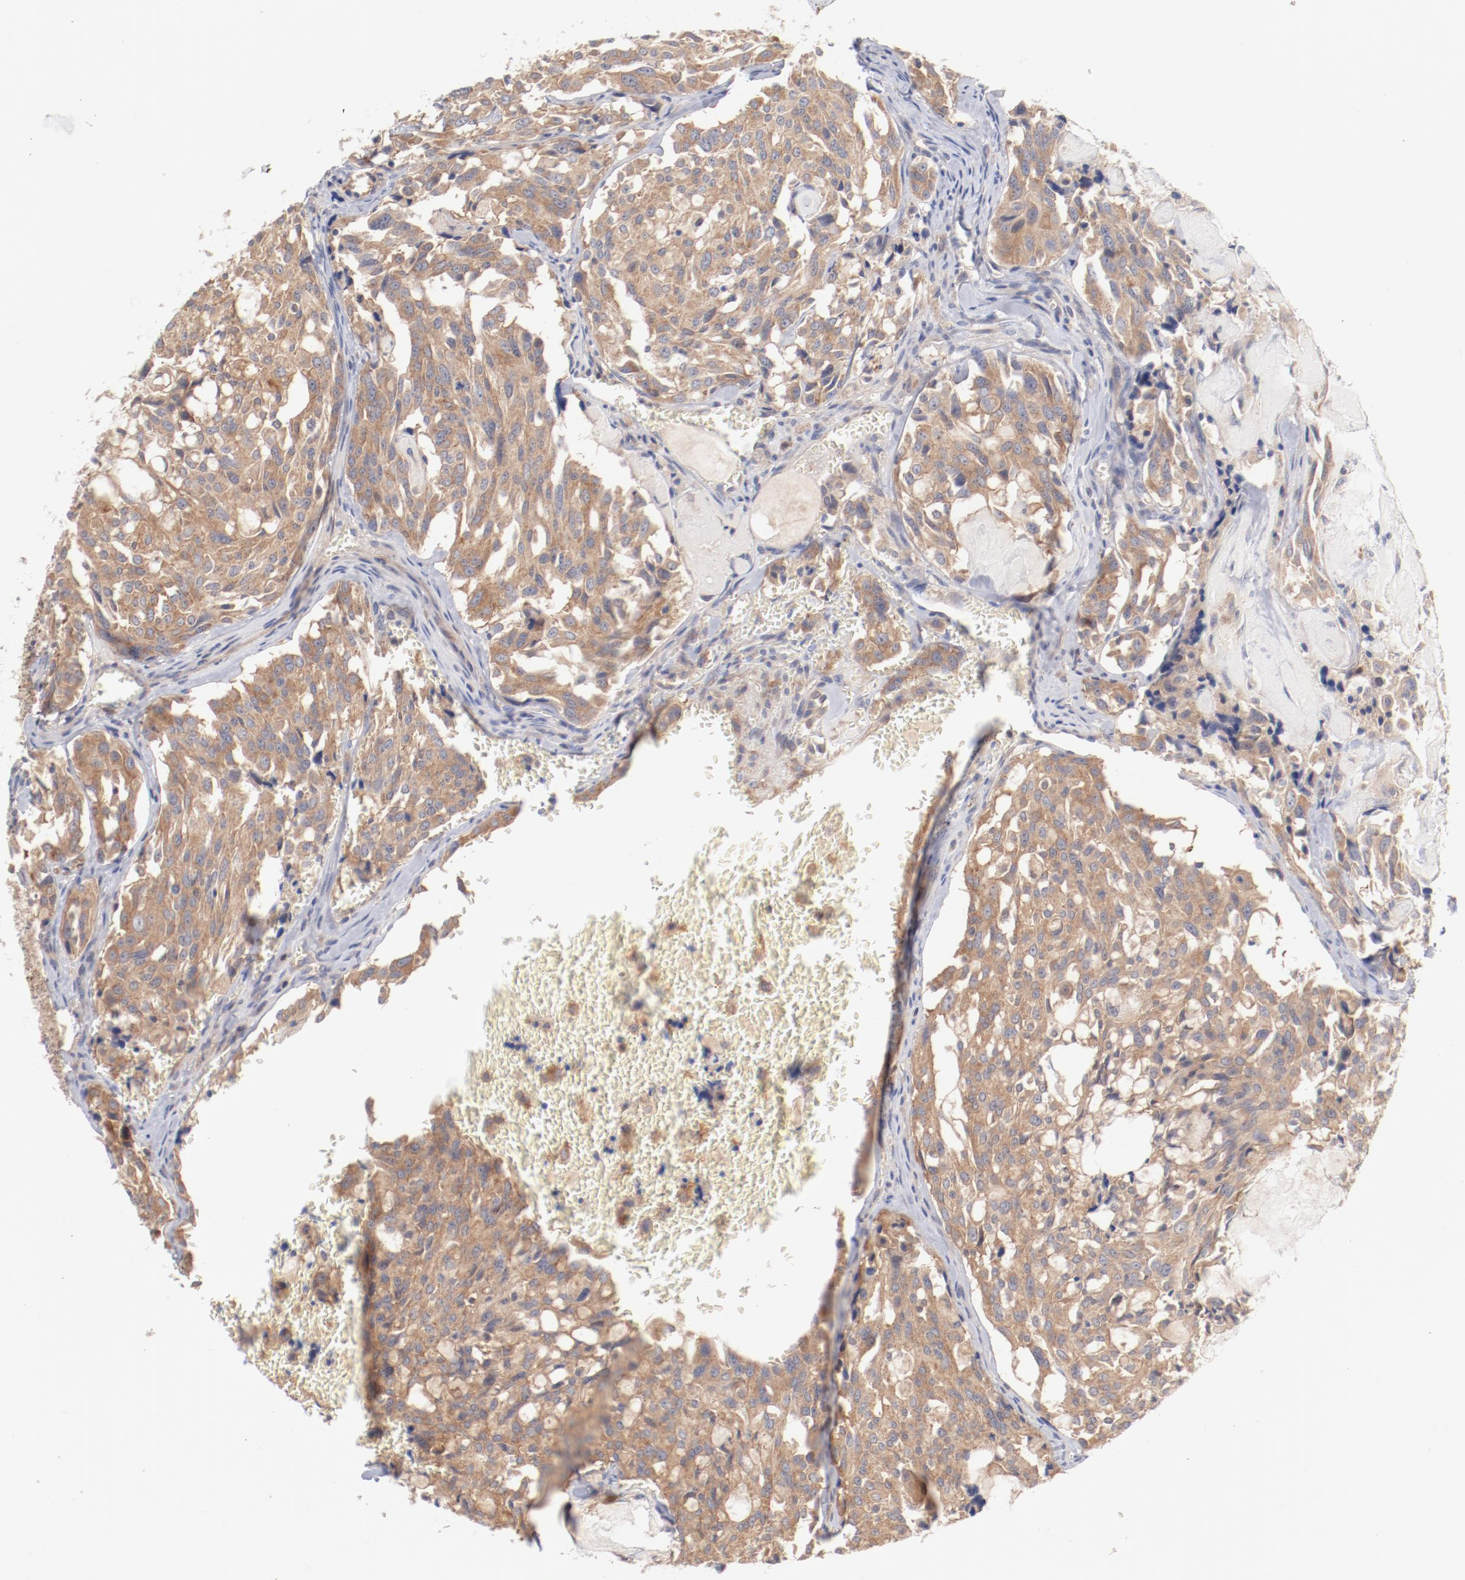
{"staining": {"intensity": "moderate", "quantity": ">75%", "location": "cytoplasmic/membranous"}, "tissue": "thyroid cancer", "cell_type": "Tumor cells", "image_type": "cancer", "snomed": [{"axis": "morphology", "description": "Carcinoma, NOS"}, {"axis": "morphology", "description": "Carcinoid, malignant, NOS"}, {"axis": "topography", "description": "Thyroid gland"}], "caption": "A medium amount of moderate cytoplasmic/membranous staining is identified in about >75% of tumor cells in thyroid cancer tissue. (DAB IHC, brown staining for protein, blue staining for nuclei).", "gene": "SETD3", "patient": {"sex": "male", "age": 33}}